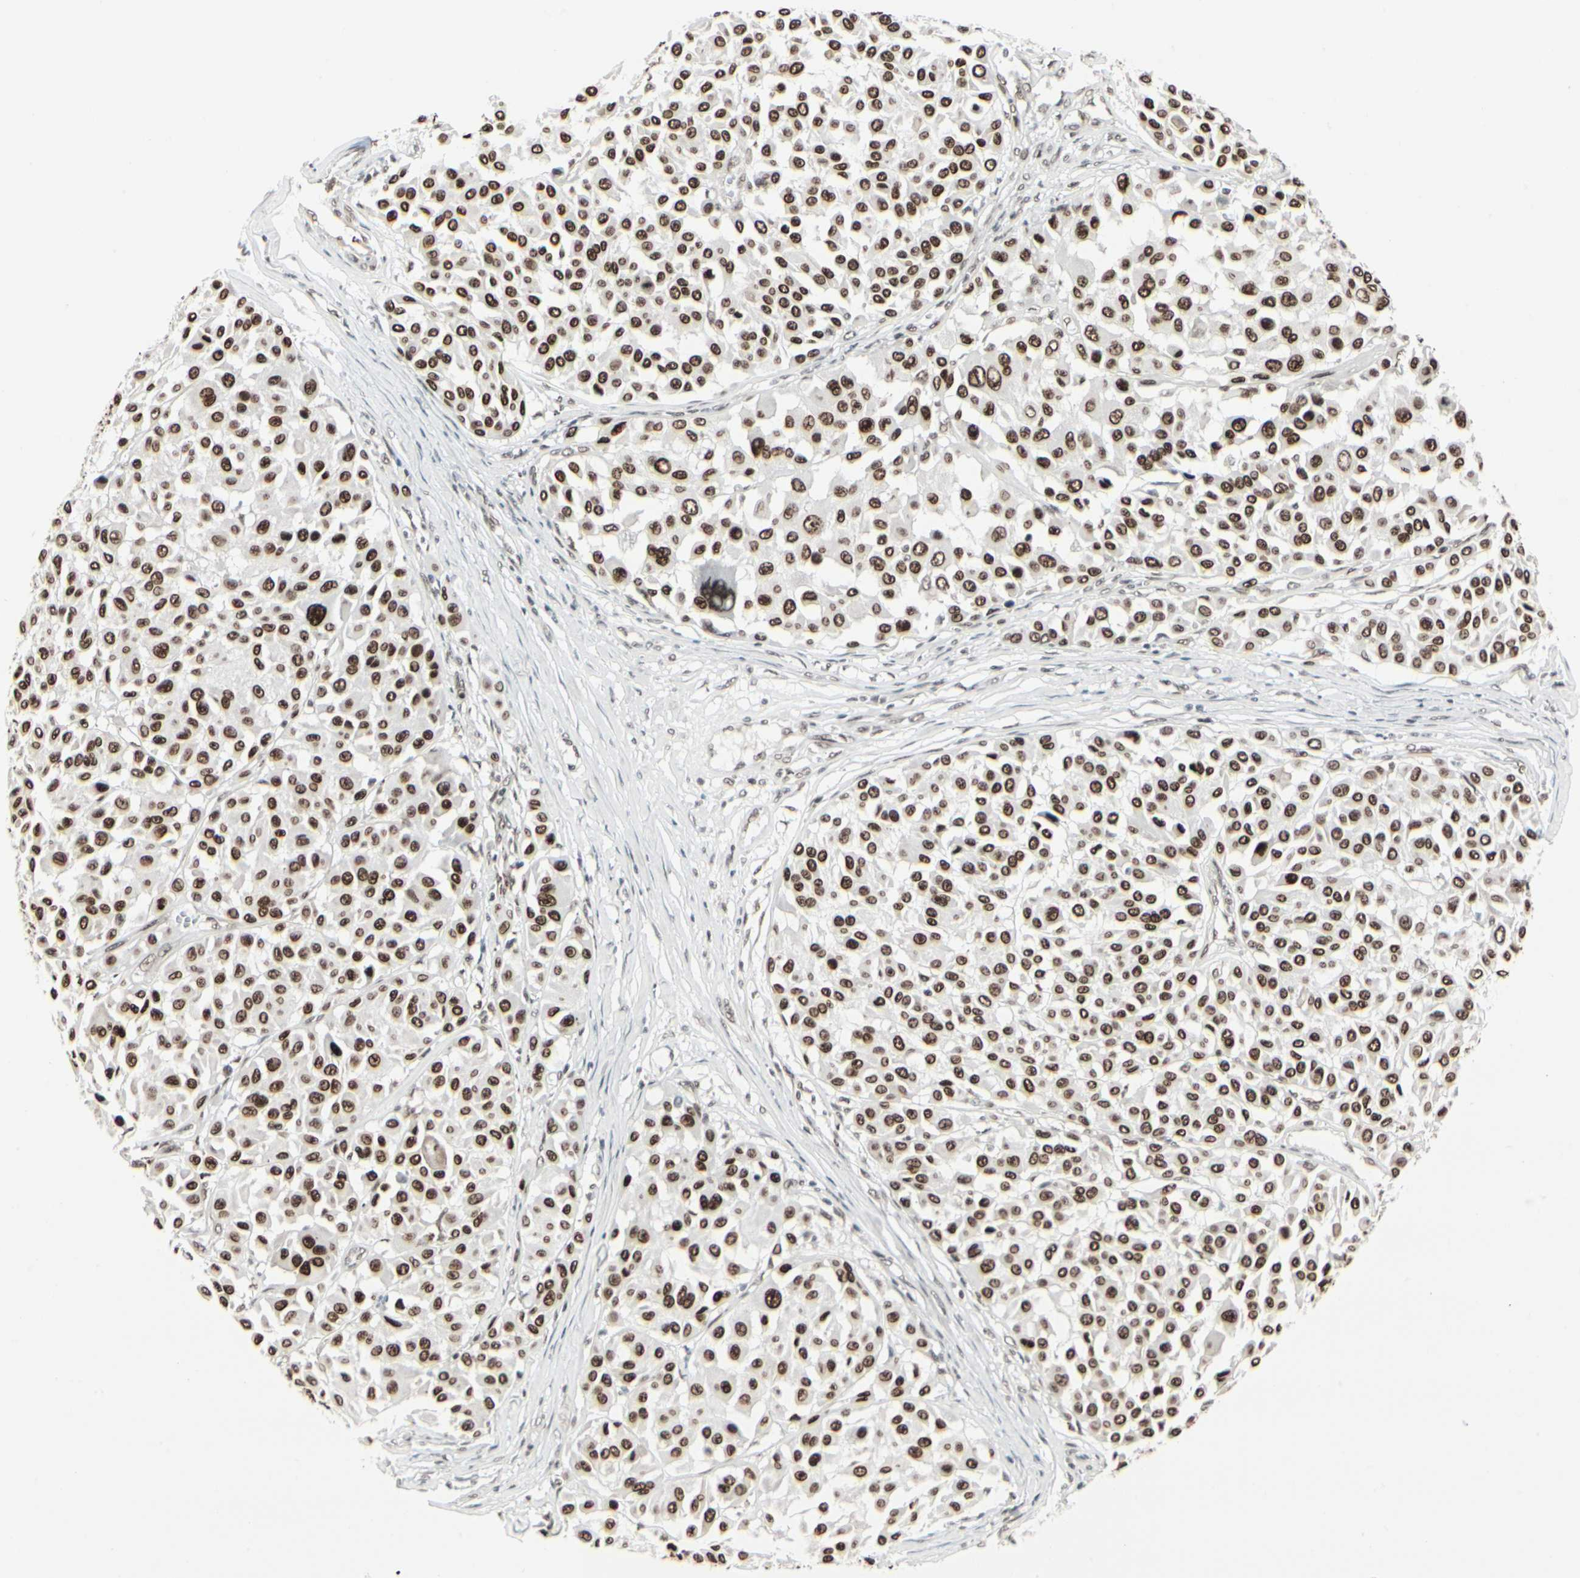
{"staining": {"intensity": "strong", "quantity": ">75%", "location": "nuclear"}, "tissue": "melanoma", "cell_type": "Tumor cells", "image_type": "cancer", "snomed": [{"axis": "morphology", "description": "Malignant melanoma, Metastatic site"}, {"axis": "topography", "description": "Soft tissue"}], "caption": "Tumor cells demonstrate high levels of strong nuclear staining in about >75% of cells in human melanoma. (brown staining indicates protein expression, while blue staining denotes nuclei).", "gene": "HMG20A", "patient": {"sex": "male", "age": 41}}